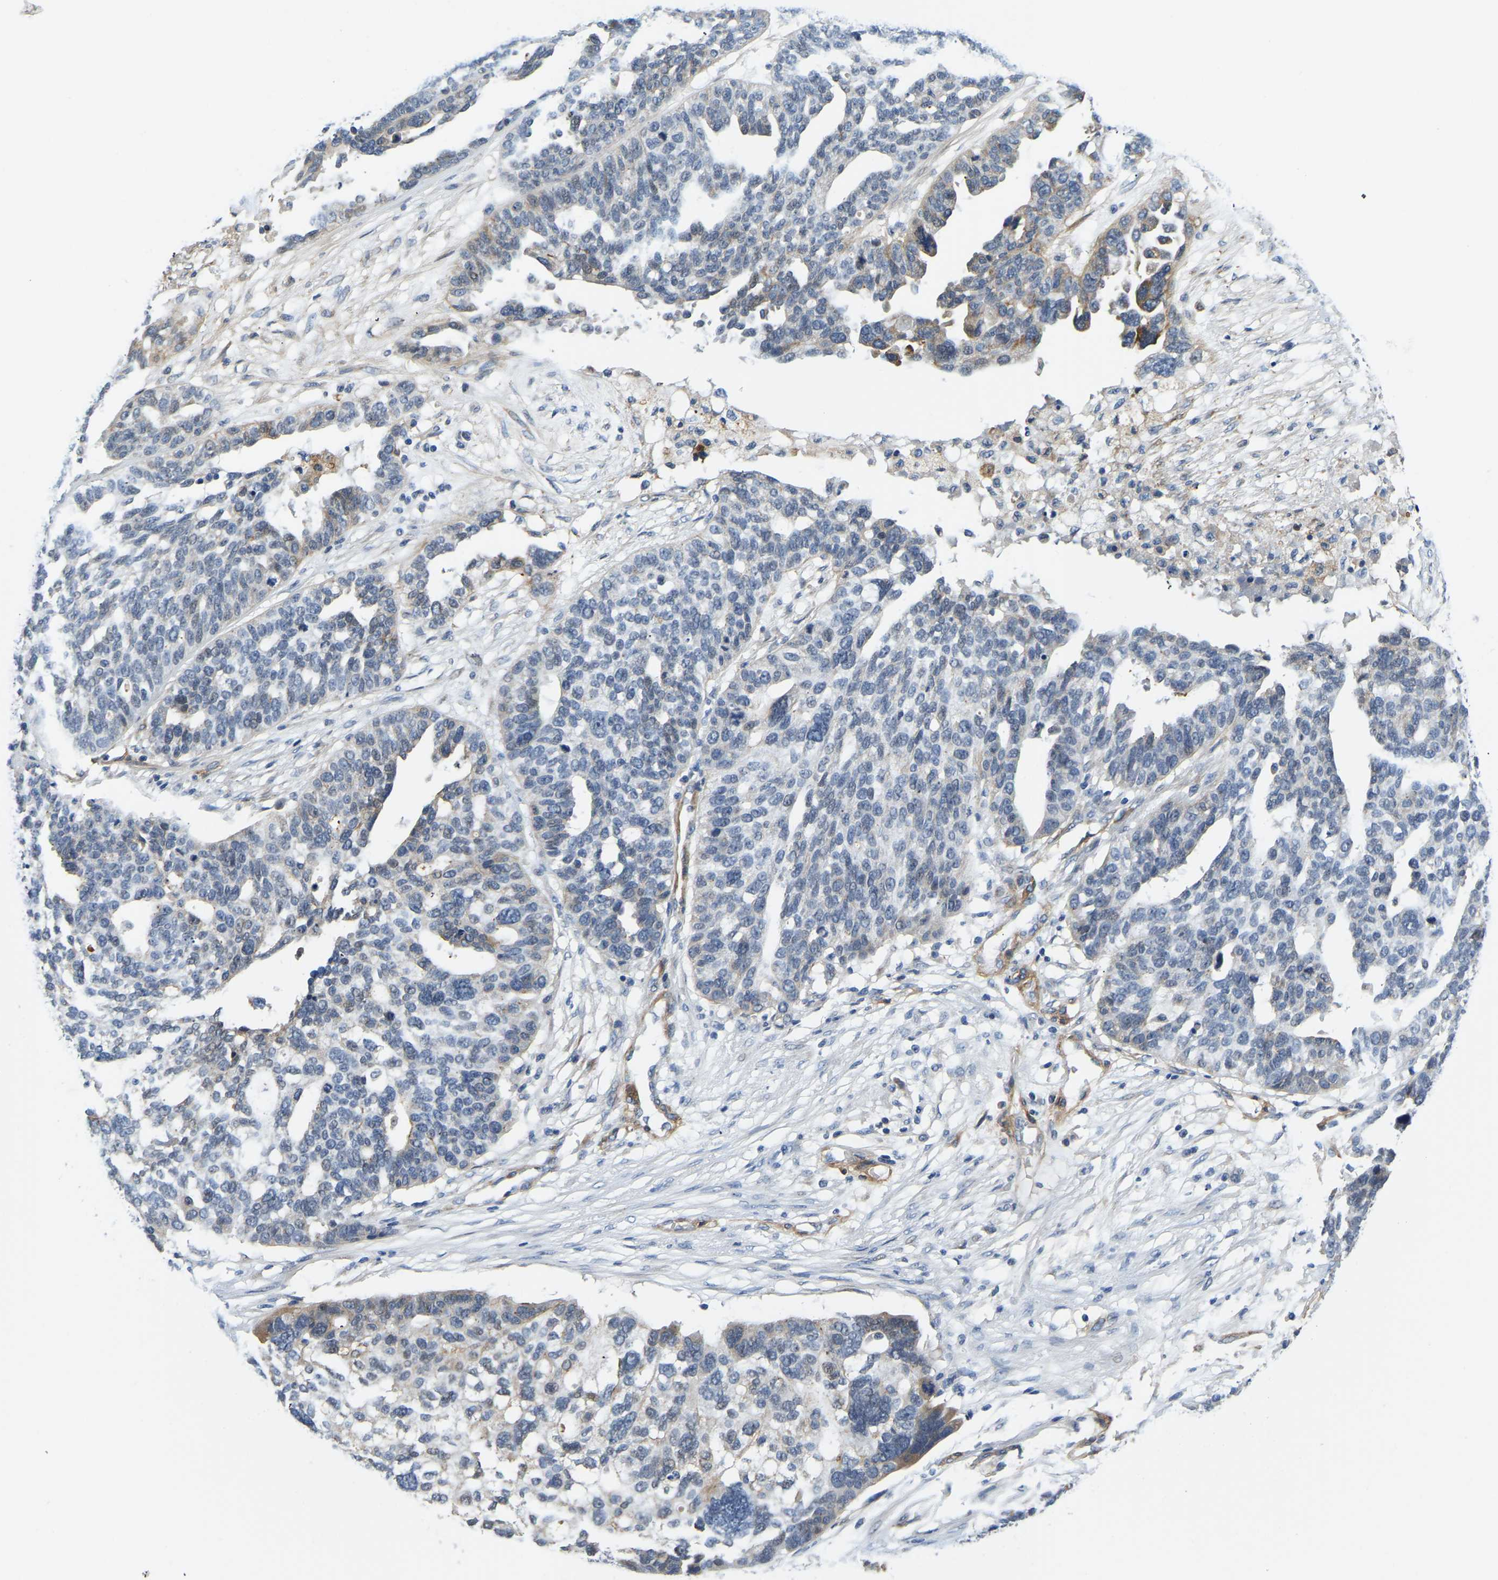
{"staining": {"intensity": "weak", "quantity": "<25%", "location": "cytoplasmic/membranous"}, "tissue": "ovarian cancer", "cell_type": "Tumor cells", "image_type": "cancer", "snomed": [{"axis": "morphology", "description": "Cystadenocarcinoma, serous, NOS"}, {"axis": "topography", "description": "Ovary"}], "caption": "DAB (3,3'-diaminobenzidine) immunohistochemical staining of serous cystadenocarcinoma (ovarian) displays no significant positivity in tumor cells. (Stains: DAB IHC with hematoxylin counter stain, Microscopy: brightfield microscopy at high magnification).", "gene": "LIAS", "patient": {"sex": "female", "age": 59}}